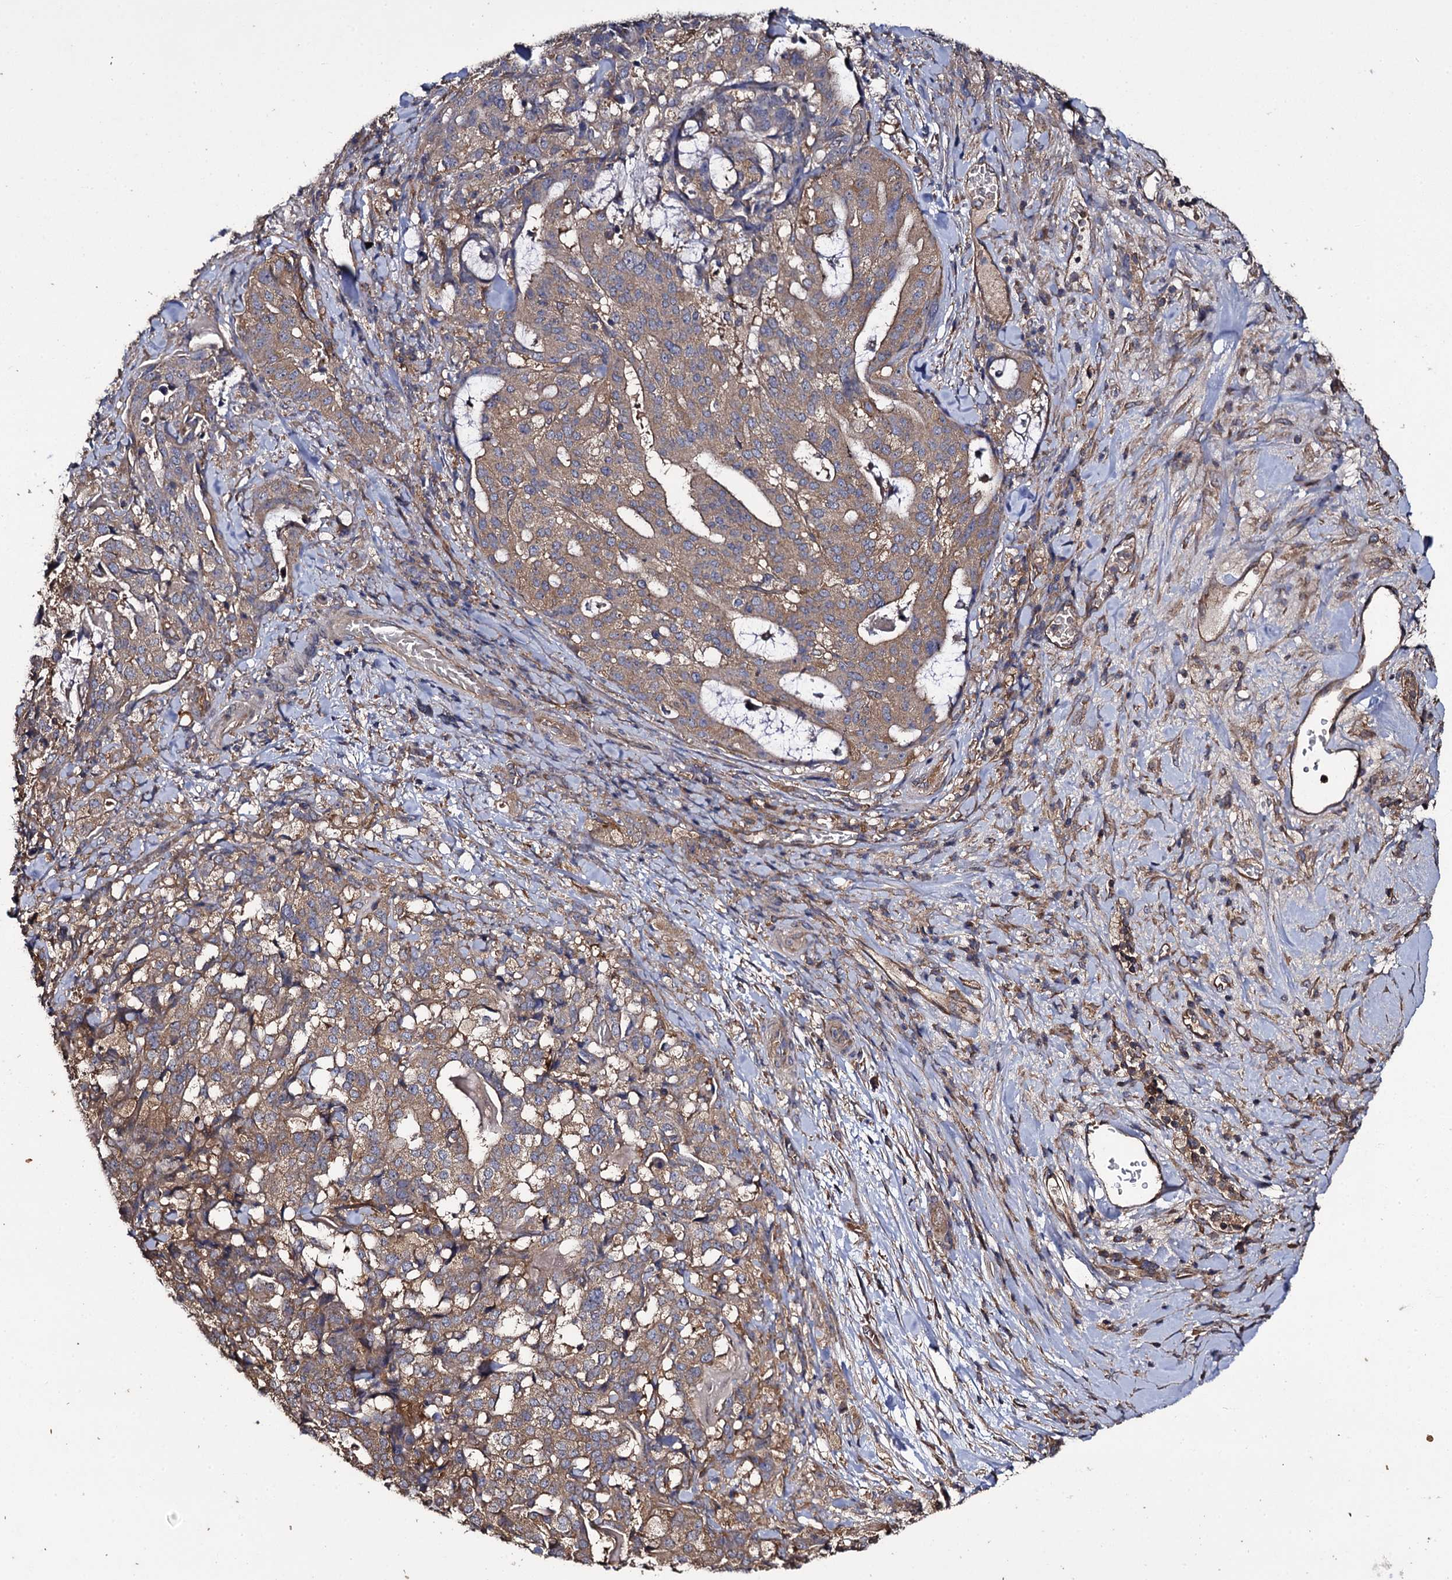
{"staining": {"intensity": "moderate", "quantity": ">75%", "location": "cytoplasmic/membranous"}, "tissue": "stomach cancer", "cell_type": "Tumor cells", "image_type": "cancer", "snomed": [{"axis": "morphology", "description": "Adenocarcinoma, NOS"}, {"axis": "topography", "description": "Stomach"}], "caption": "High-power microscopy captured an IHC micrograph of stomach cancer (adenocarcinoma), revealing moderate cytoplasmic/membranous expression in approximately >75% of tumor cells.", "gene": "TTC23", "patient": {"sex": "male", "age": 48}}